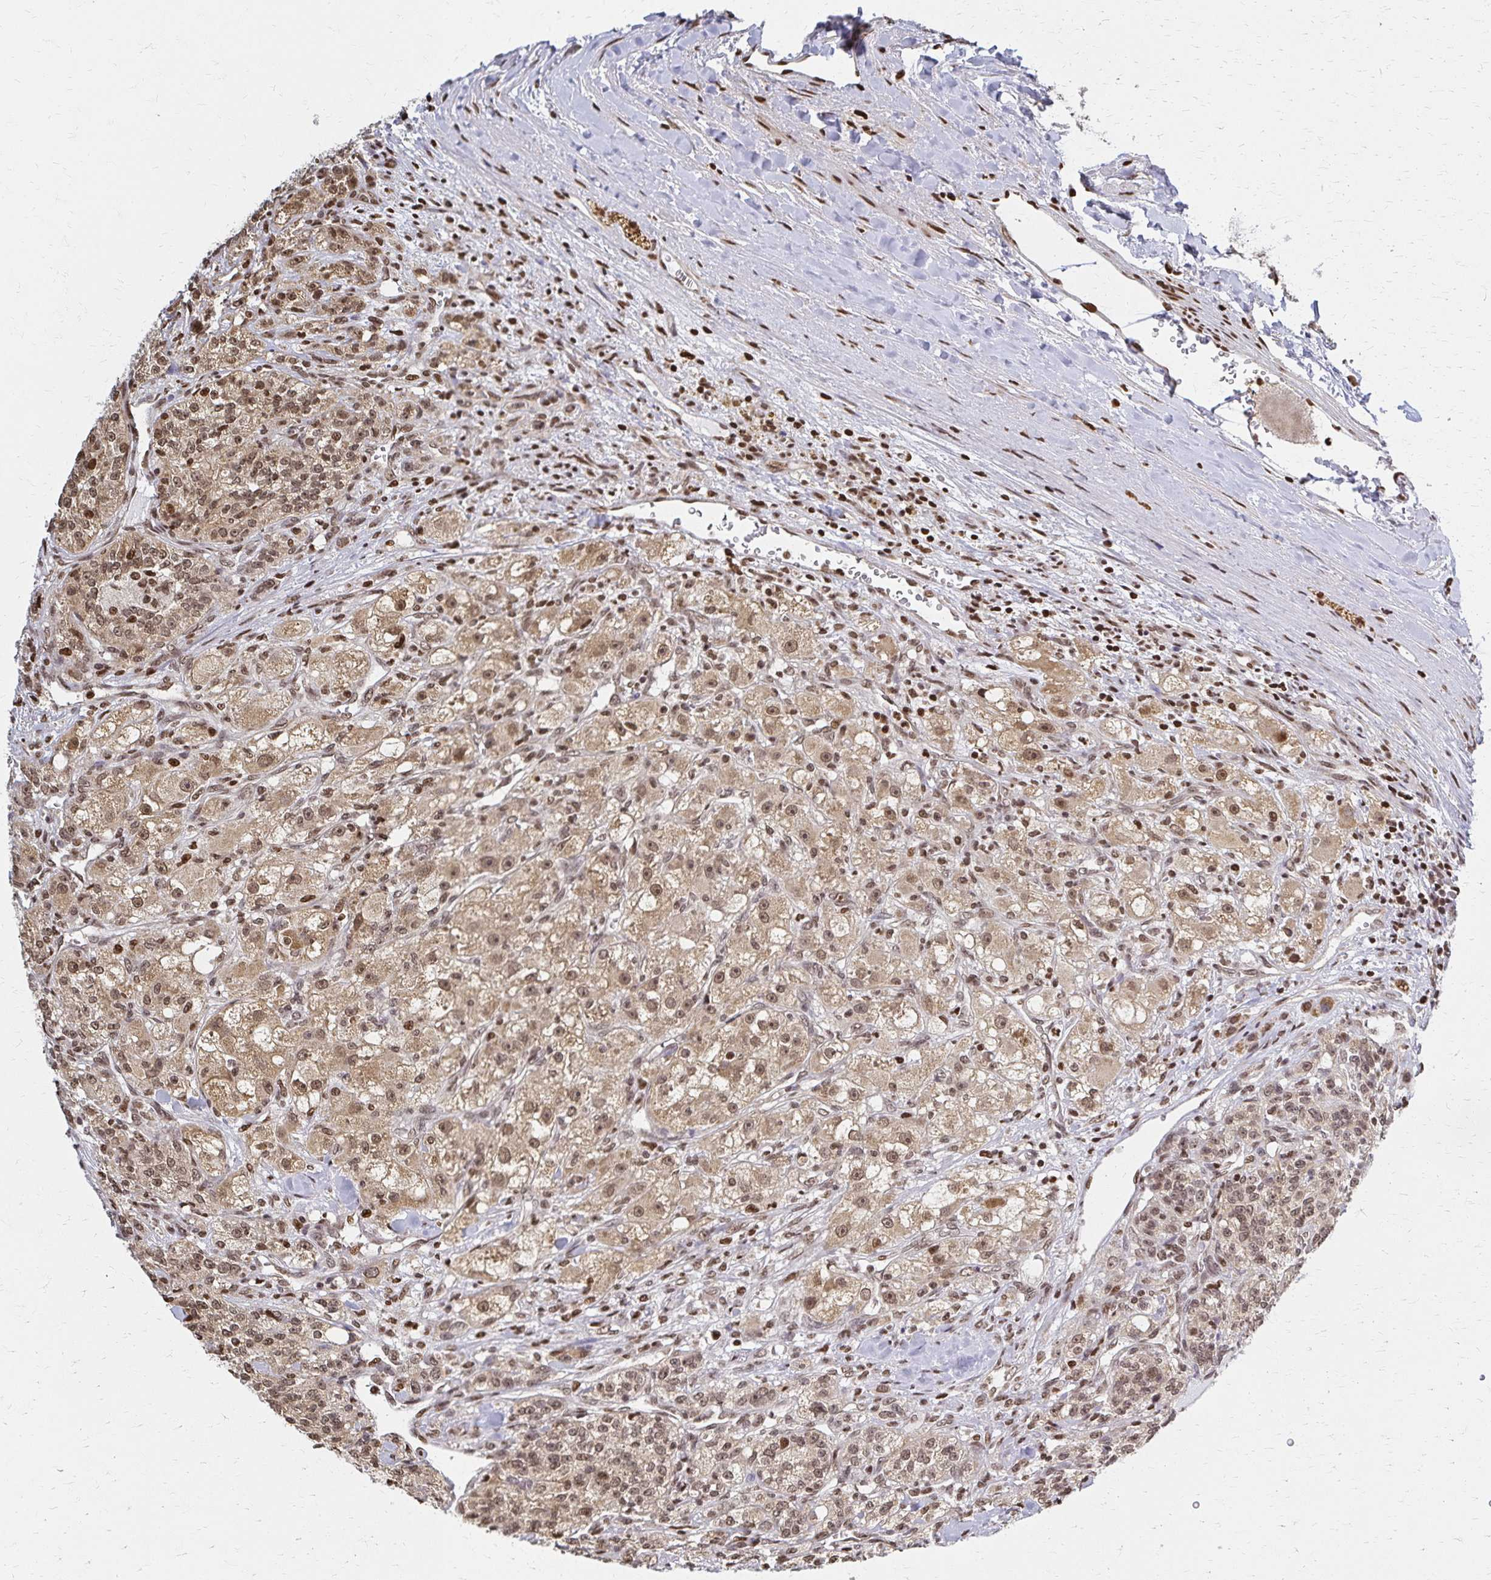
{"staining": {"intensity": "moderate", "quantity": ">75%", "location": "cytoplasmic/membranous,nuclear"}, "tissue": "renal cancer", "cell_type": "Tumor cells", "image_type": "cancer", "snomed": [{"axis": "morphology", "description": "Adenocarcinoma, NOS"}, {"axis": "topography", "description": "Kidney"}], "caption": "There is medium levels of moderate cytoplasmic/membranous and nuclear staining in tumor cells of renal adenocarcinoma, as demonstrated by immunohistochemical staining (brown color).", "gene": "HOXA9", "patient": {"sex": "female", "age": 63}}